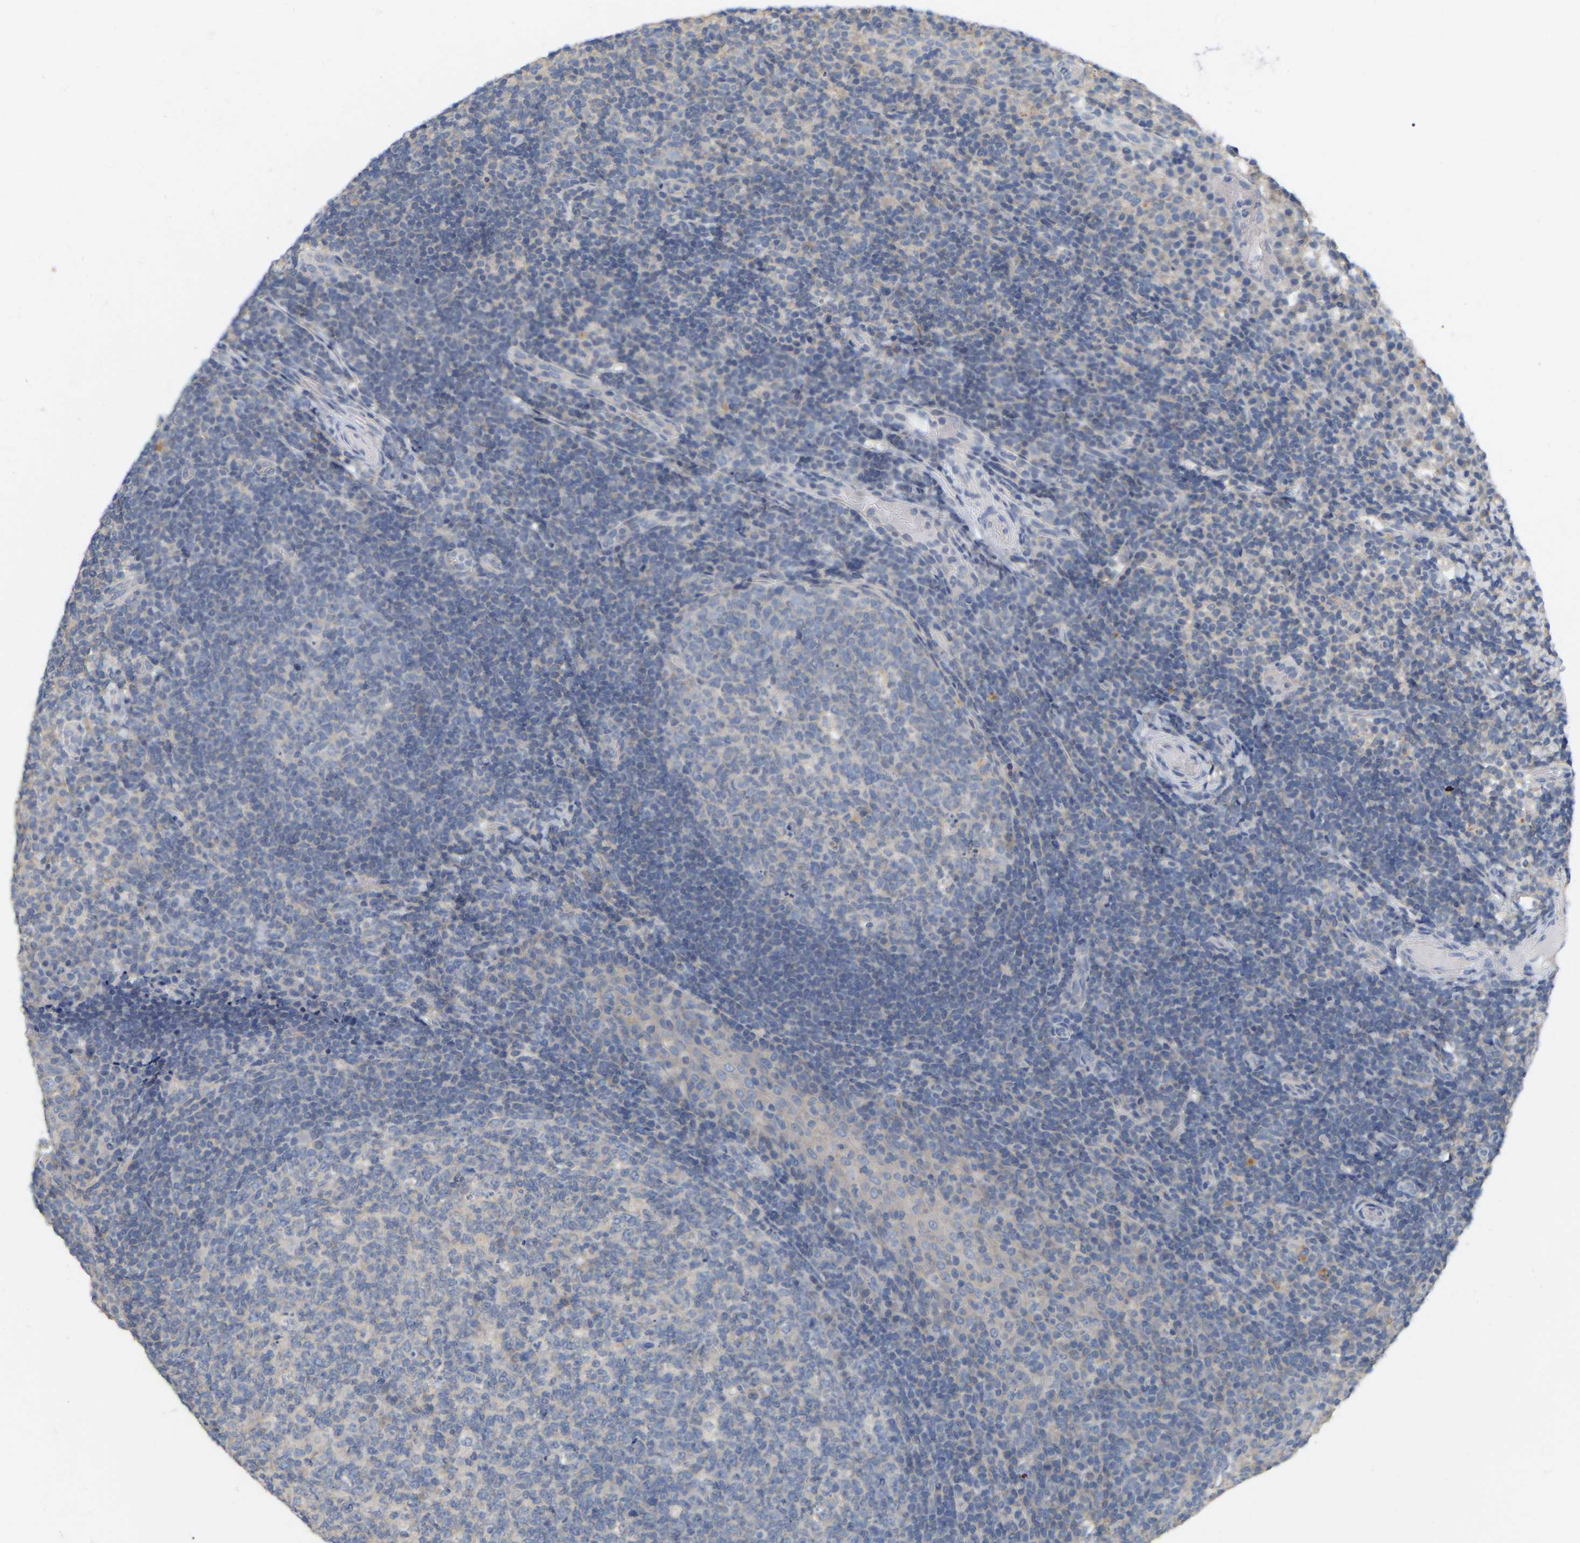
{"staining": {"intensity": "negative", "quantity": "none", "location": "none"}, "tissue": "tonsil", "cell_type": "Germinal center cells", "image_type": "normal", "snomed": [{"axis": "morphology", "description": "Normal tissue, NOS"}, {"axis": "topography", "description": "Tonsil"}], "caption": "Immunohistochemistry micrograph of unremarkable tonsil: human tonsil stained with DAB (3,3'-diaminobenzidine) shows no significant protein expression in germinal center cells. The staining is performed using DAB brown chromogen with nuclei counter-stained in using hematoxylin.", "gene": "WIPI2", "patient": {"sex": "female", "age": 19}}